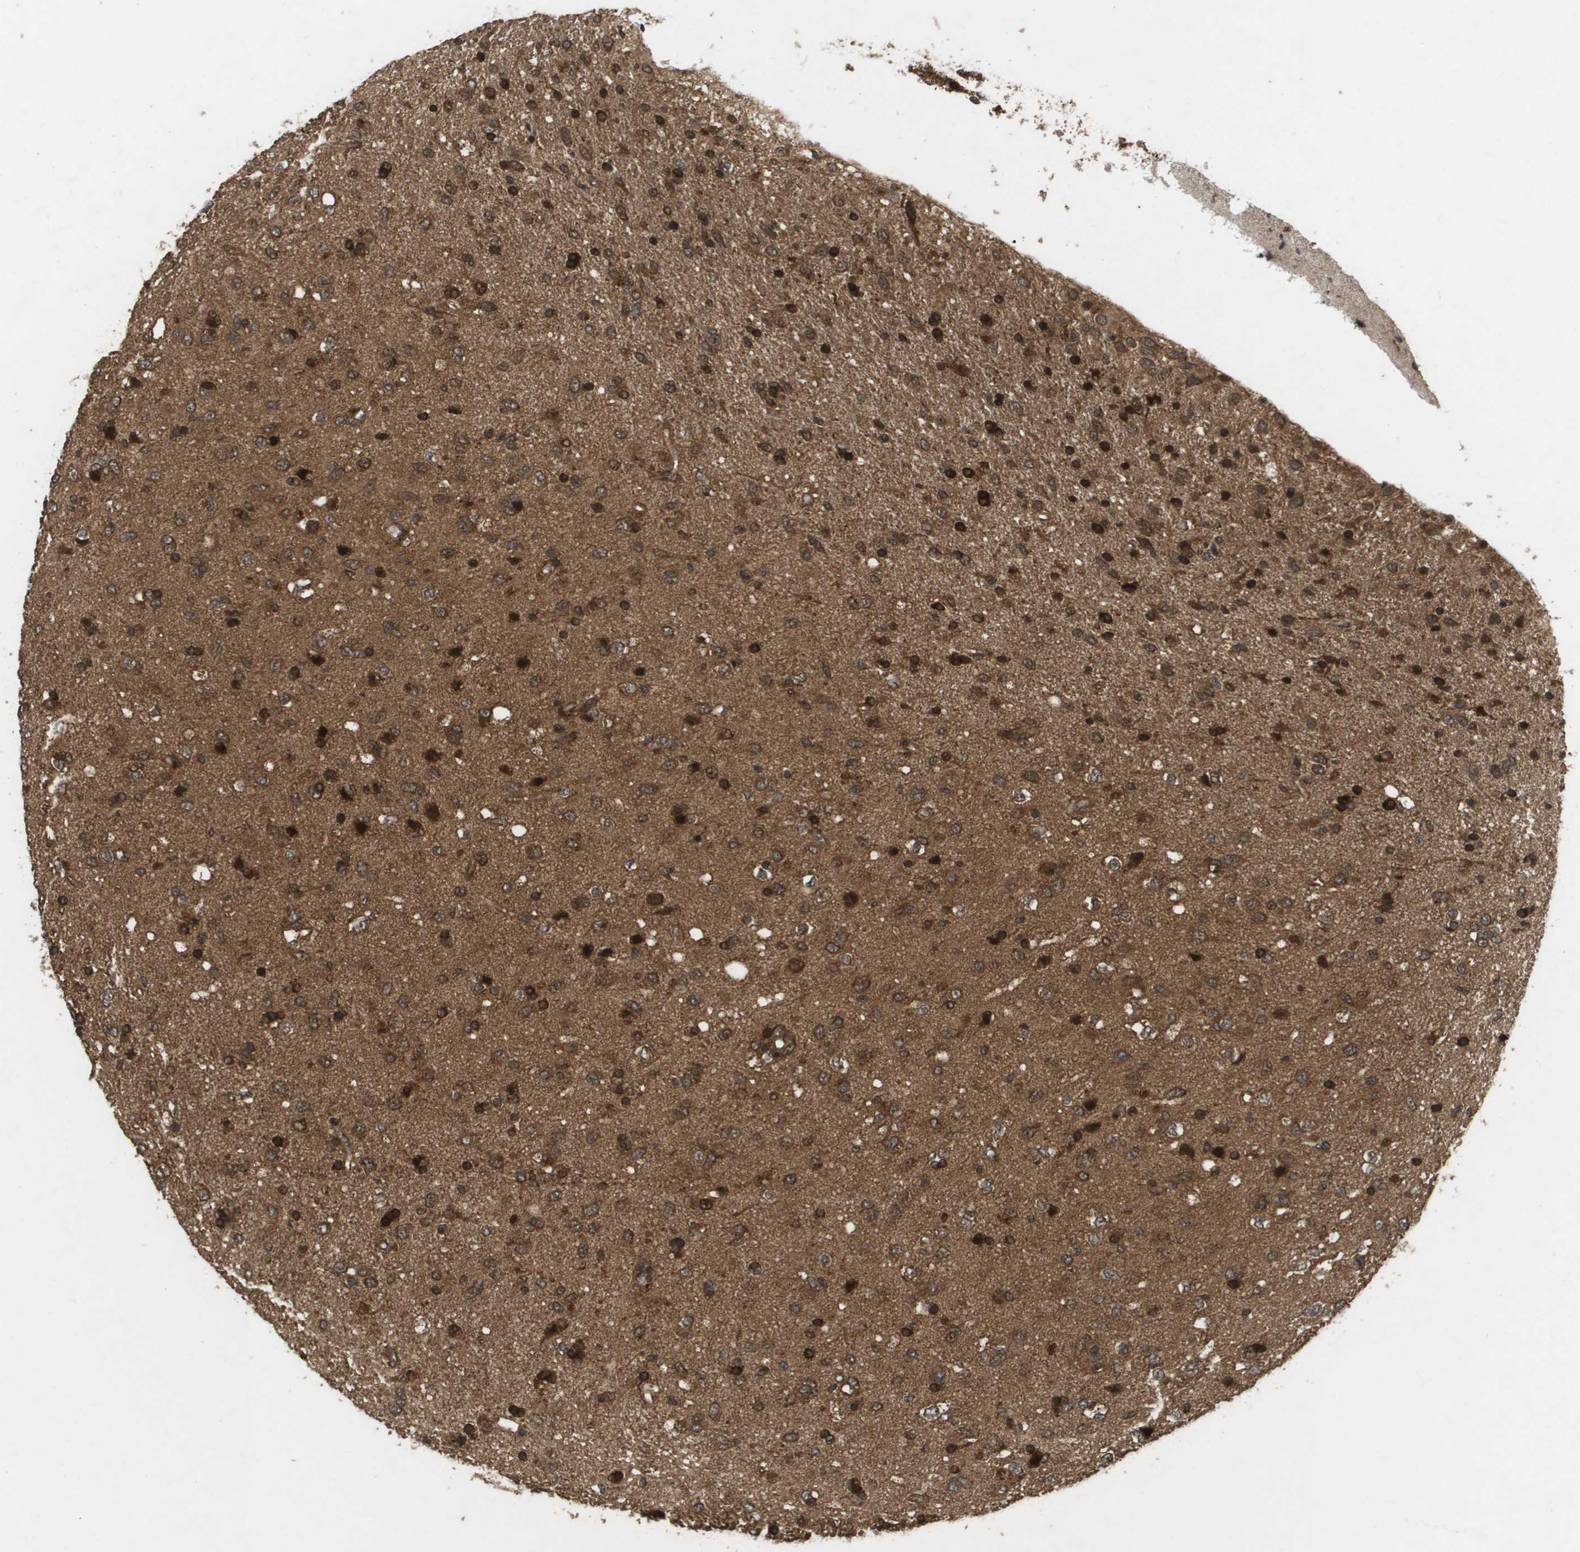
{"staining": {"intensity": "strong", "quantity": ">75%", "location": "cytoplasmic/membranous,nuclear"}, "tissue": "glioma", "cell_type": "Tumor cells", "image_type": "cancer", "snomed": [{"axis": "morphology", "description": "Glioma, malignant, Low grade"}, {"axis": "topography", "description": "Brain"}], "caption": "Immunohistochemical staining of malignant glioma (low-grade) reveals strong cytoplasmic/membranous and nuclear protein staining in approximately >75% of tumor cells.", "gene": "KIF11", "patient": {"sex": "male", "age": 77}}